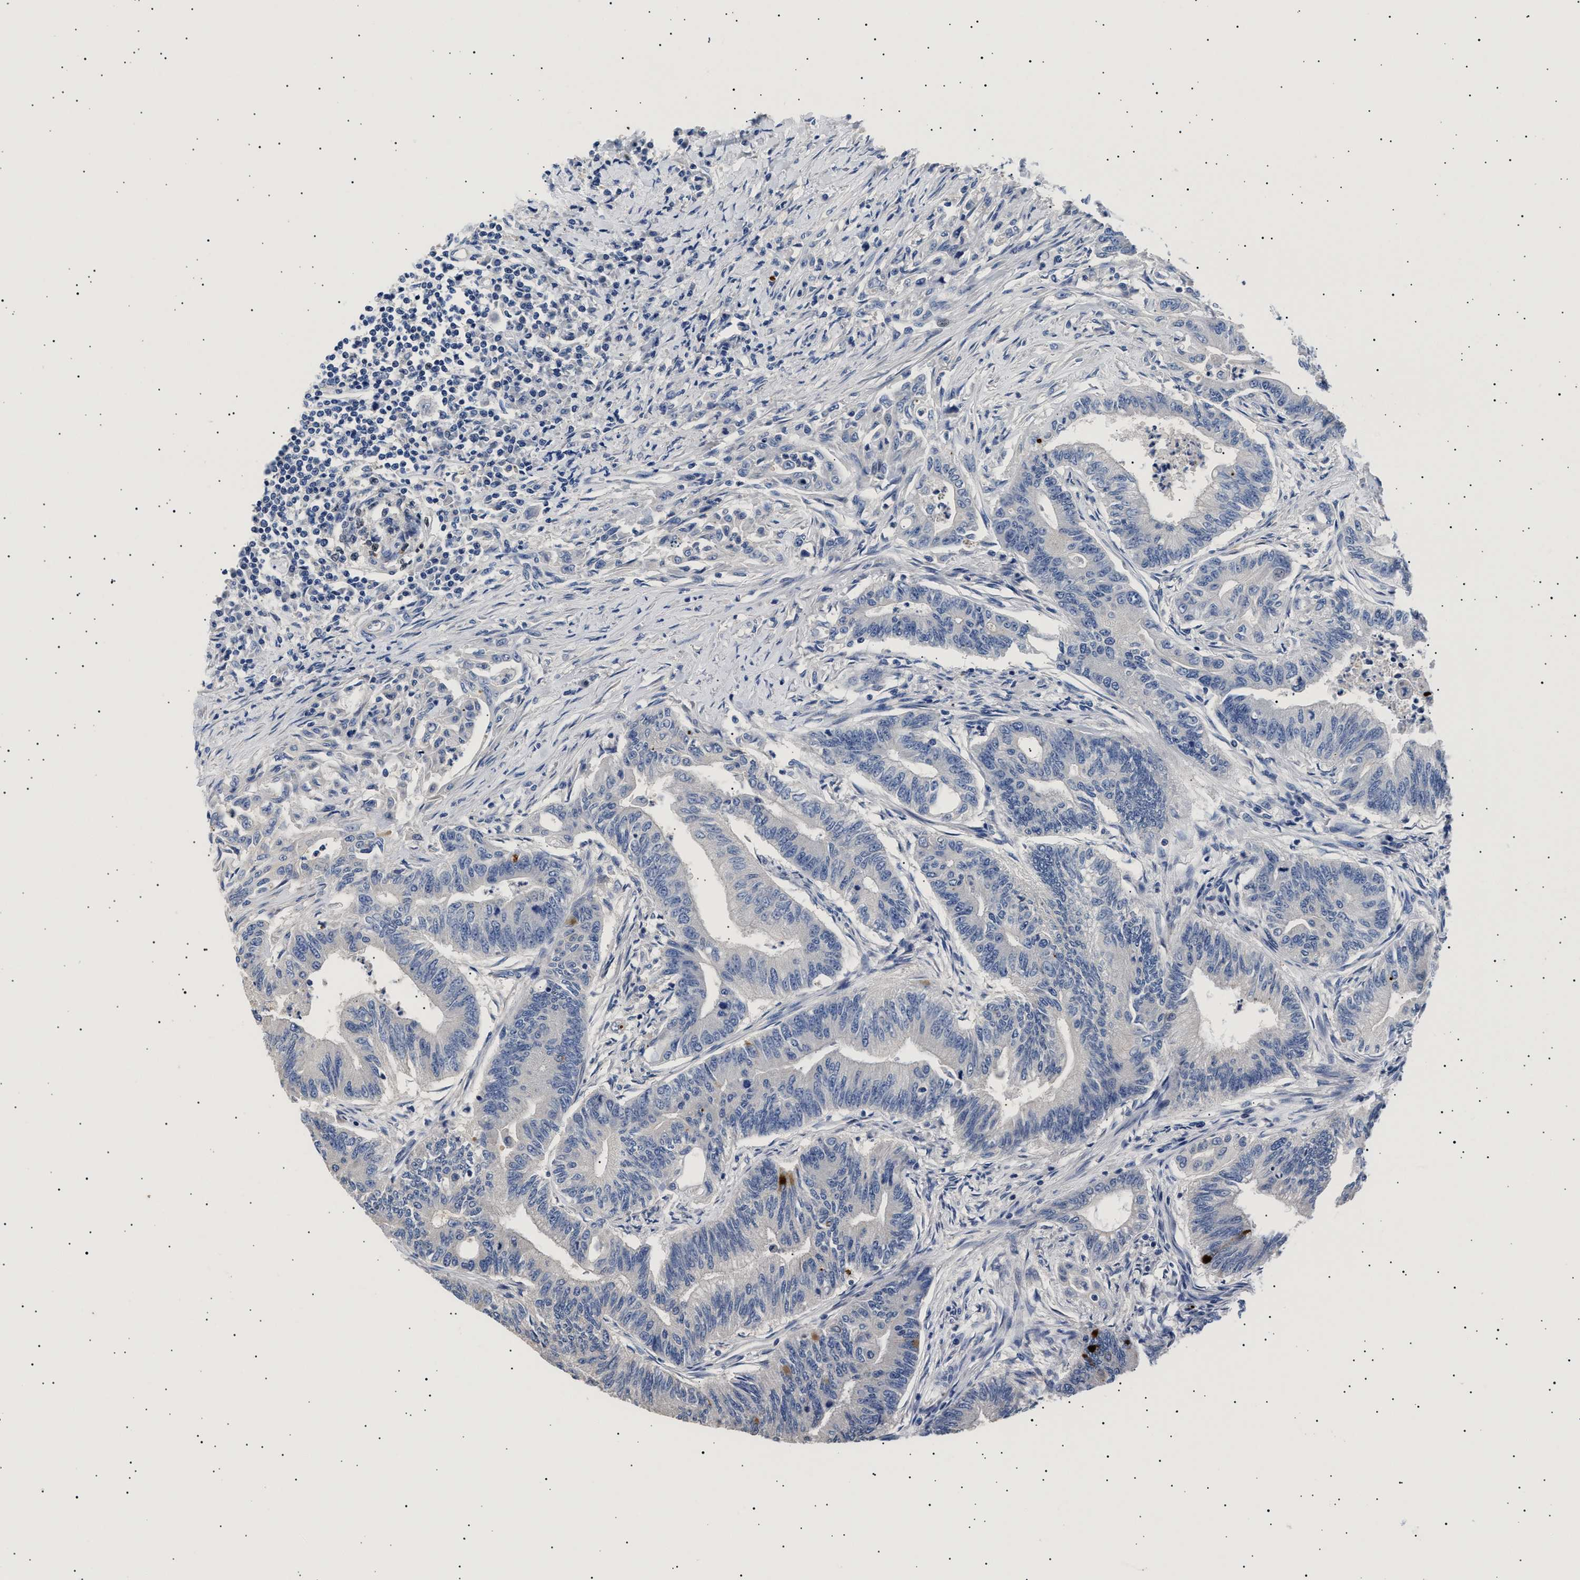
{"staining": {"intensity": "negative", "quantity": "none", "location": "none"}, "tissue": "colorectal cancer", "cell_type": "Tumor cells", "image_type": "cancer", "snomed": [{"axis": "morphology", "description": "Adenoma, NOS"}, {"axis": "morphology", "description": "Adenocarcinoma, NOS"}, {"axis": "topography", "description": "Colon"}], "caption": "Immunohistochemistry (IHC) image of neoplastic tissue: colorectal cancer (adenocarcinoma) stained with DAB shows no significant protein staining in tumor cells.", "gene": "HEMGN", "patient": {"sex": "male", "age": 79}}